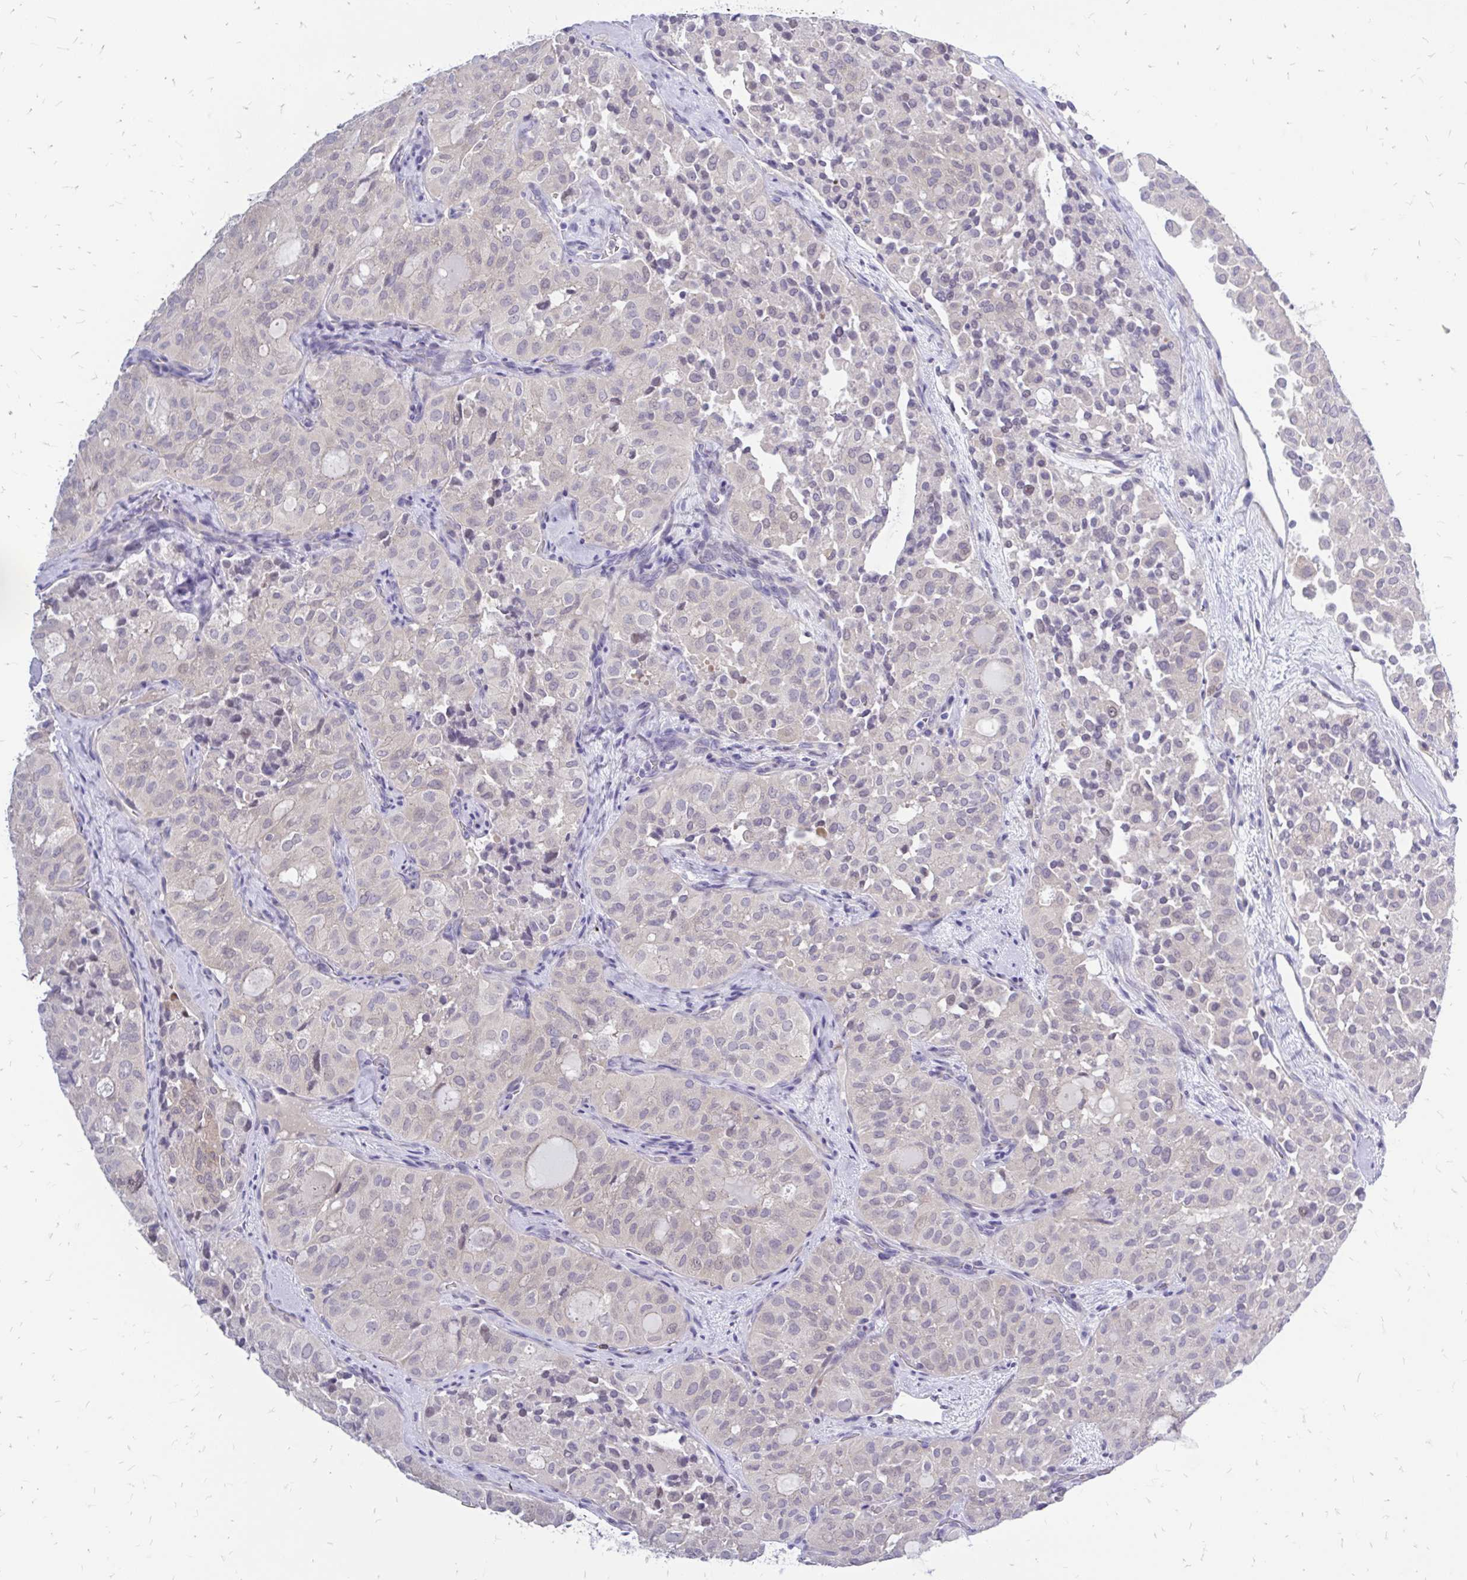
{"staining": {"intensity": "negative", "quantity": "none", "location": "none"}, "tissue": "thyroid cancer", "cell_type": "Tumor cells", "image_type": "cancer", "snomed": [{"axis": "morphology", "description": "Follicular adenoma carcinoma, NOS"}, {"axis": "topography", "description": "Thyroid gland"}], "caption": "Immunohistochemistry (IHC) histopathology image of neoplastic tissue: thyroid cancer (follicular adenoma carcinoma) stained with DAB (3,3'-diaminobenzidine) displays no significant protein staining in tumor cells.", "gene": "MAP1LC3A", "patient": {"sex": "male", "age": 75}}